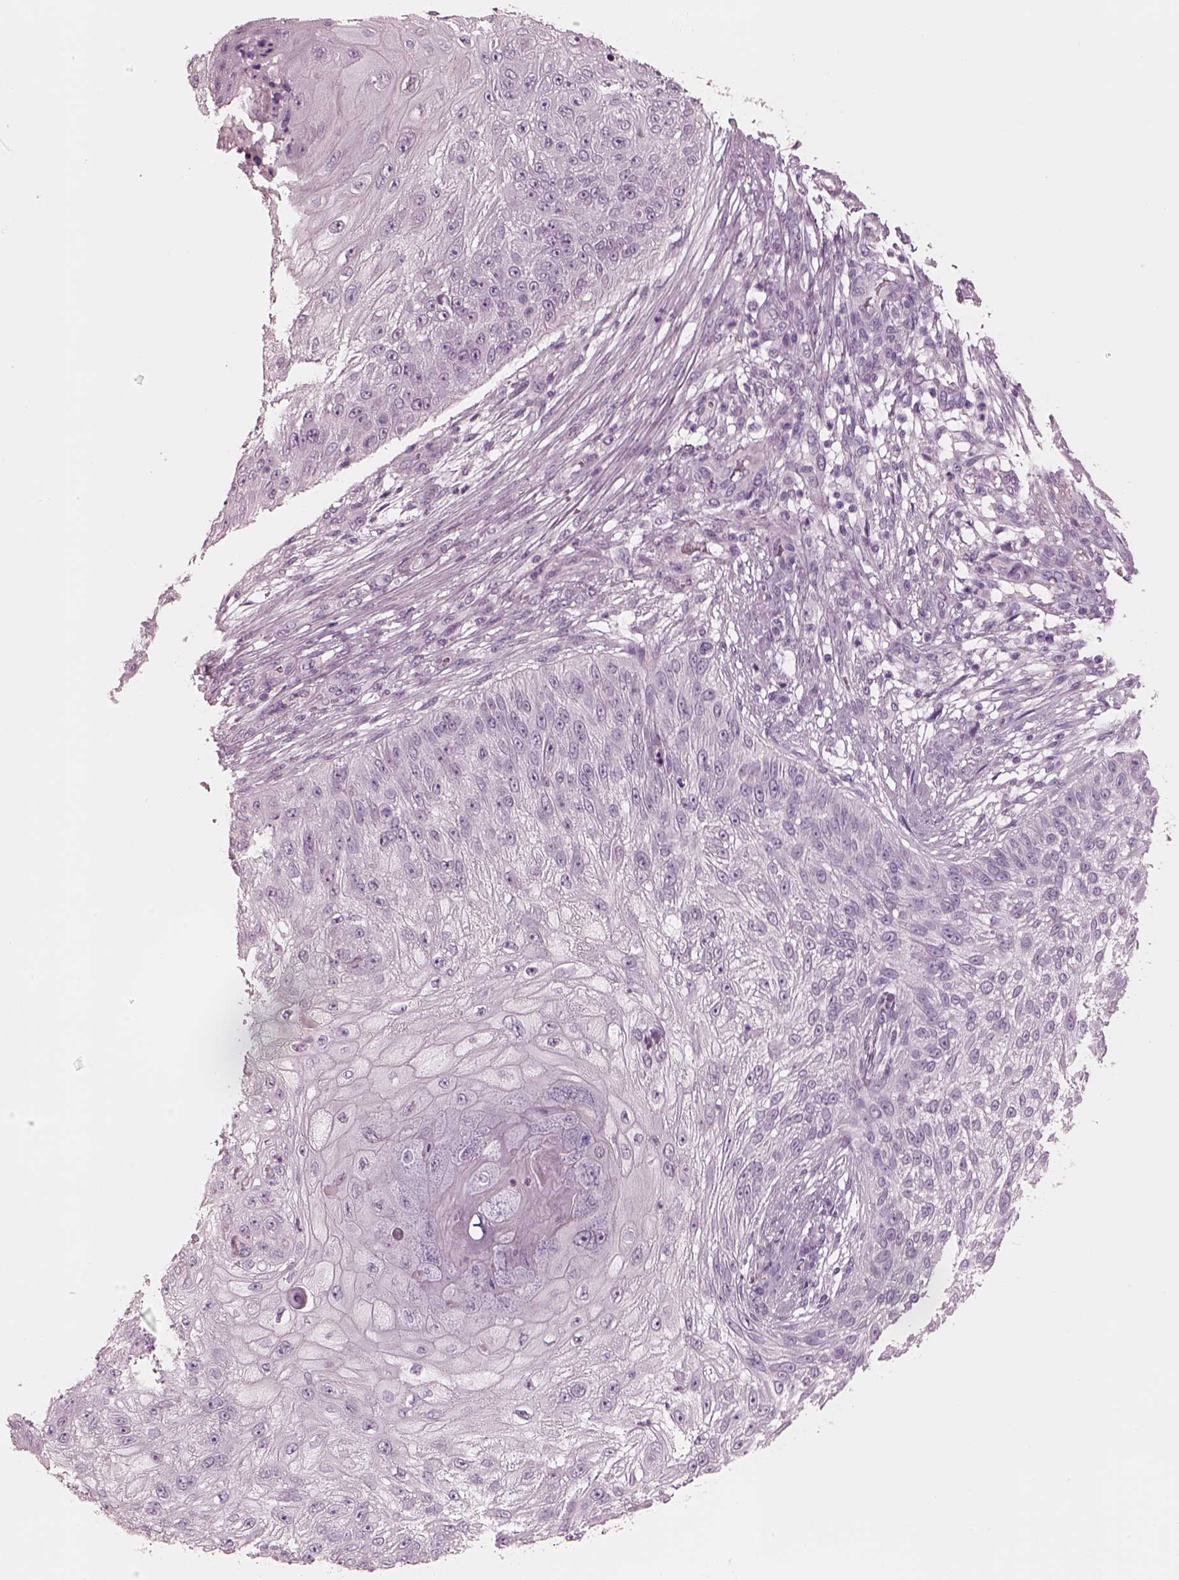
{"staining": {"intensity": "negative", "quantity": "none", "location": "none"}, "tissue": "skin cancer", "cell_type": "Tumor cells", "image_type": "cancer", "snomed": [{"axis": "morphology", "description": "Squamous cell carcinoma, NOS"}, {"axis": "topography", "description": "Skin"}], "caption": "Immunohistochemistry micrograph of neoplastic tissue: skin cancer (squamous cell carcinoma) stained with DAB (3,3'-diaminobenzidine) displays no significant protein staining in tumor cells.", "gene": "PON3", "patient": {"sex": "female", "age": 80}}